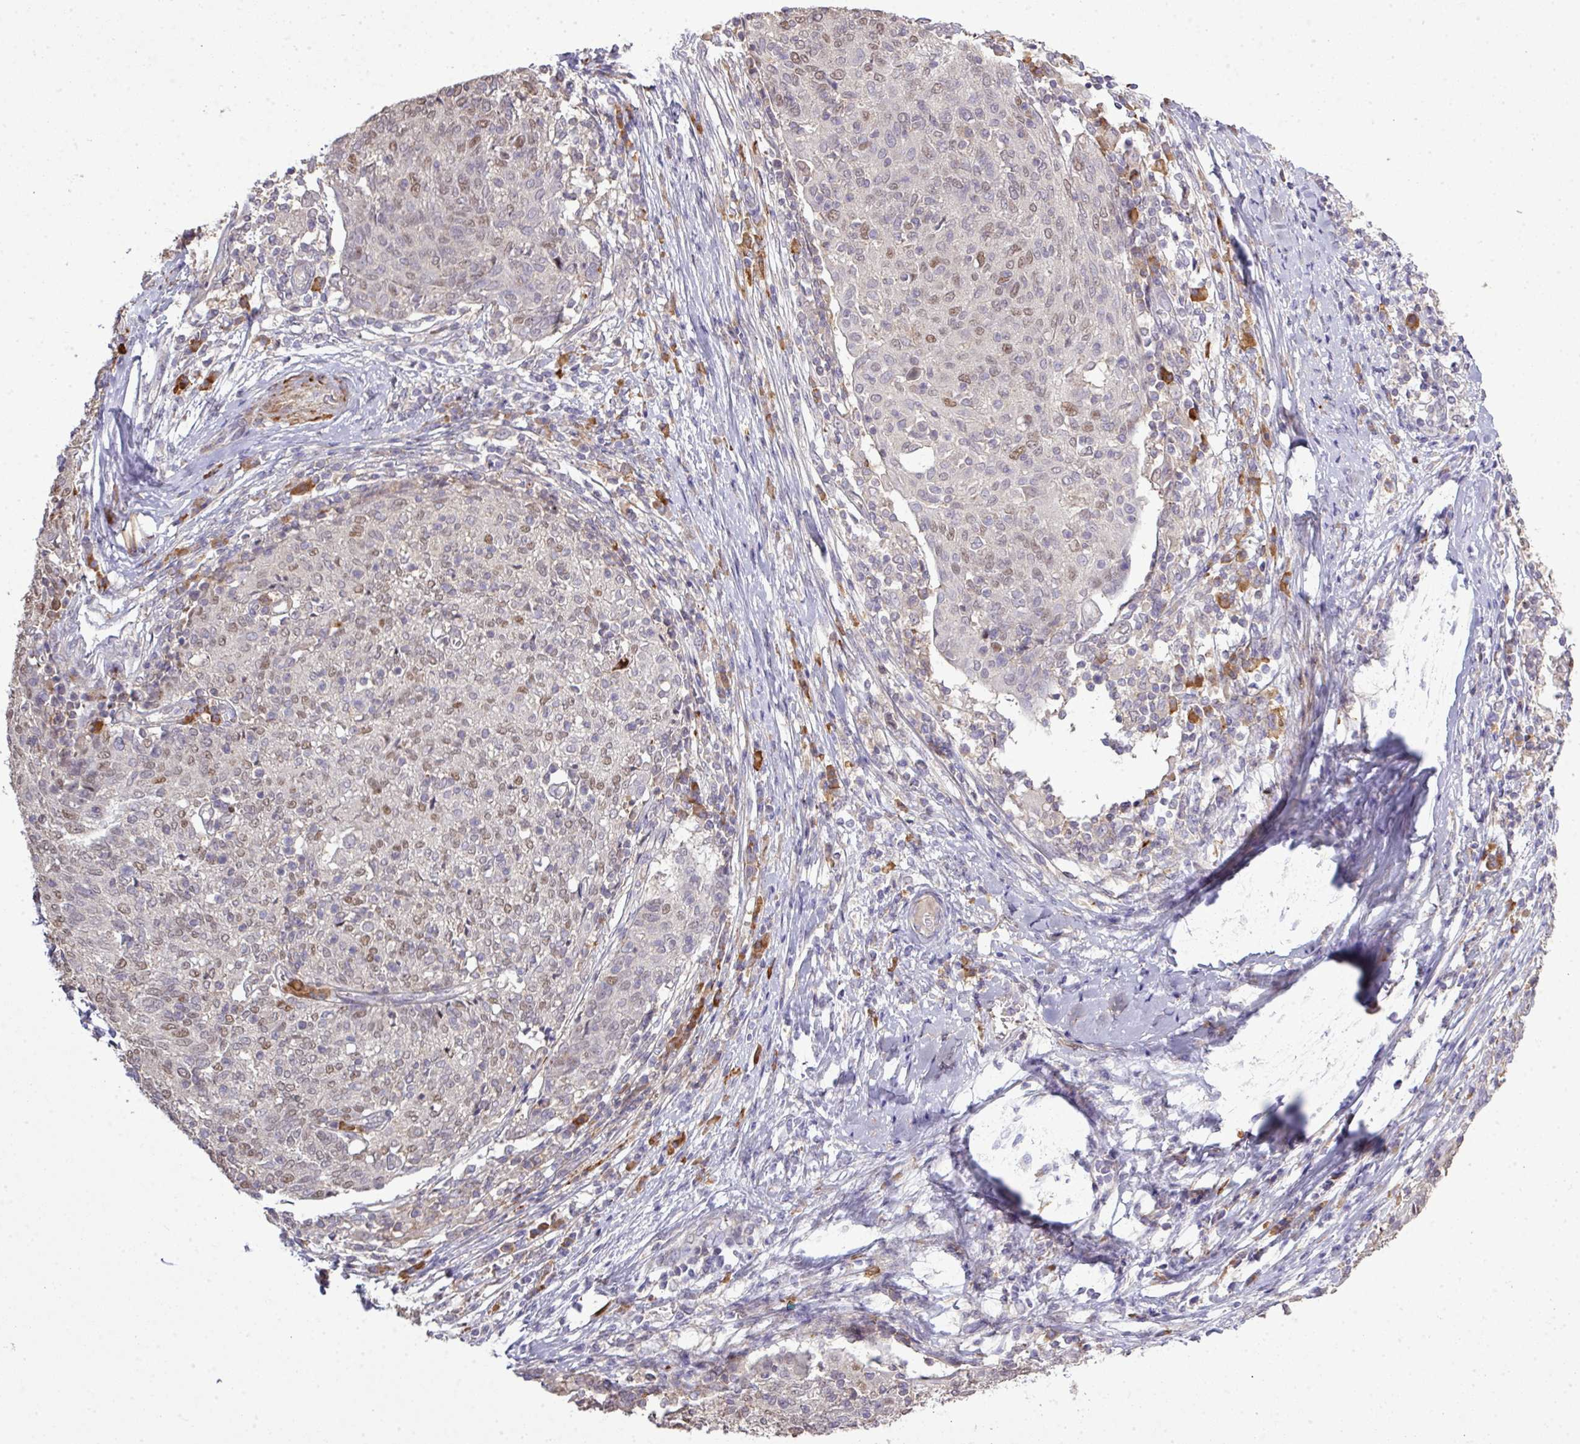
{"staining": {"intensity": "weak", "quantity": "<25%", "location": "nuclear"}, "tissue": "cervical cancer", "cell_type": "Tumor cells", "image_type": "cancer", "snomed": [{"axis": "morphology", "description": "Squamous cell carcinoma, NOS"}, {"axis": "topography", "description": "Cervix"}], "caption": "The image reveals no staining of tumor cells in cervical squamous cell carcinoma. Brightfield microscopy of immunohistochemistry (IHC) stained with DAB (brown) and hematoxylin (blue), captured at high magnification.", "gene": "TPRA1", "patient": {"sex": "female", "age": 52}}